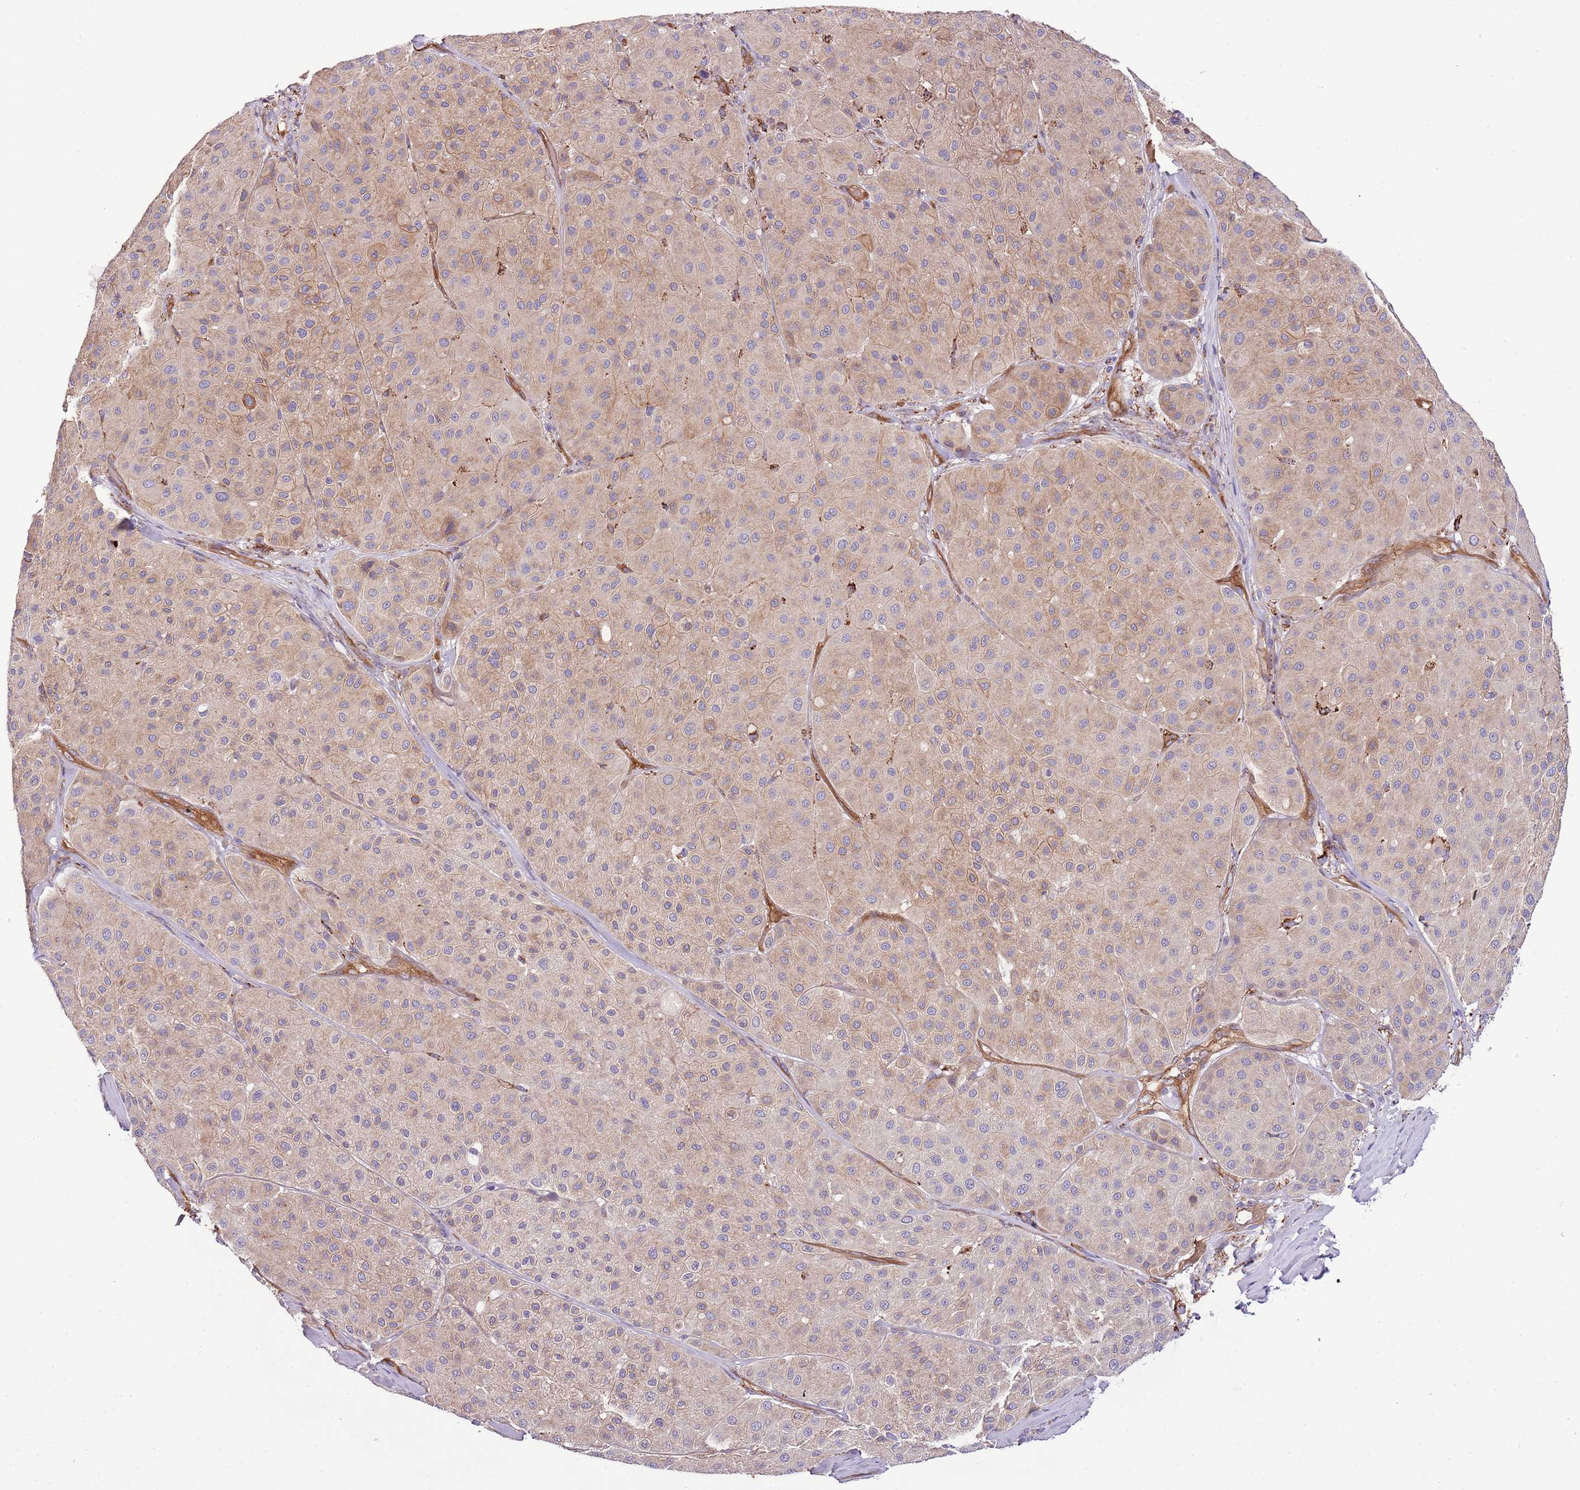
{"staining": {"intensity": "weak", "quantity": ">75%", "location": "cytoplasmic/membranous"}, "tissue": "melanoma", "cell_type": "Tumor cells", "image_type": "cancer", "snomed": [{"axis": "morphology", "description": "Malignant melanoma, Metastatic site"}, {"axis": "topography", "description": "Smooth muscle"}], "caption": "Malignant melanoma (metastatic site) stained with DAB (3,3'-diaminobenzidine) immunohistochemistry (IHC) exhibits low levels of weak cytoplasmic/membranous staining in about >75% of tumor cells.", "gene": "DOCK6", "patient": {"sex": "male", "age": 41}}